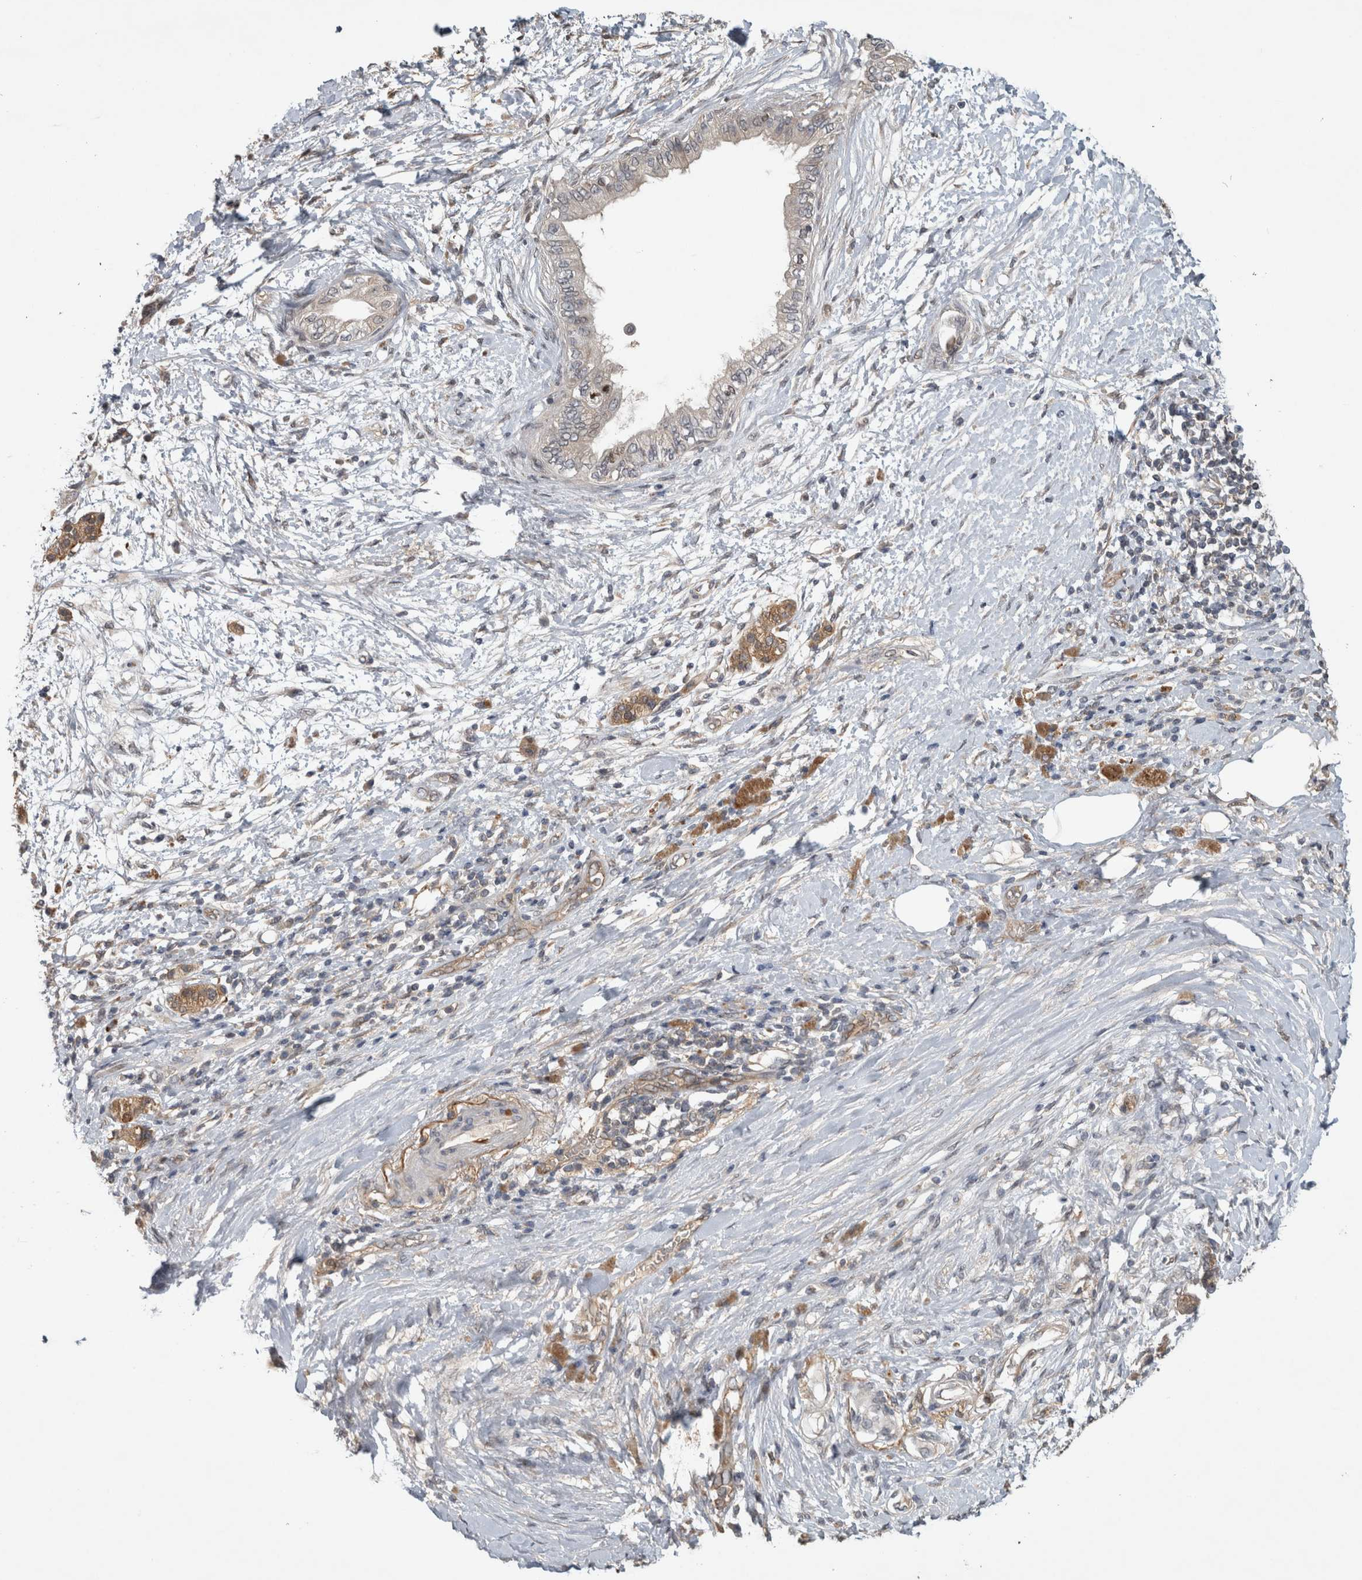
{"staining": {"intensity": "negative", "quantity": "none", "location": "none"}, "tissue": "pancreatic cancer", "cell_type": "Tumor cells", "image_type": "cancer", "snomed": [{"axis": "morphology", "description": "Normal tissue, NOS"}, {"axis": "morphology", "description": "Adenocarcinoma, NOS"}, {"axis": "topography", "description": "Pancreas"}, {"axis": "topography", "description": "Duodenum"}], "caption": "DAB (3,3'-diaminobenzidine) immunohistochemical staining of pancreatic cancer demonstrates no significant staining in tumor cells.", "gene": "TRMT61B", "patient": {"sex": "female", "age": 60}}